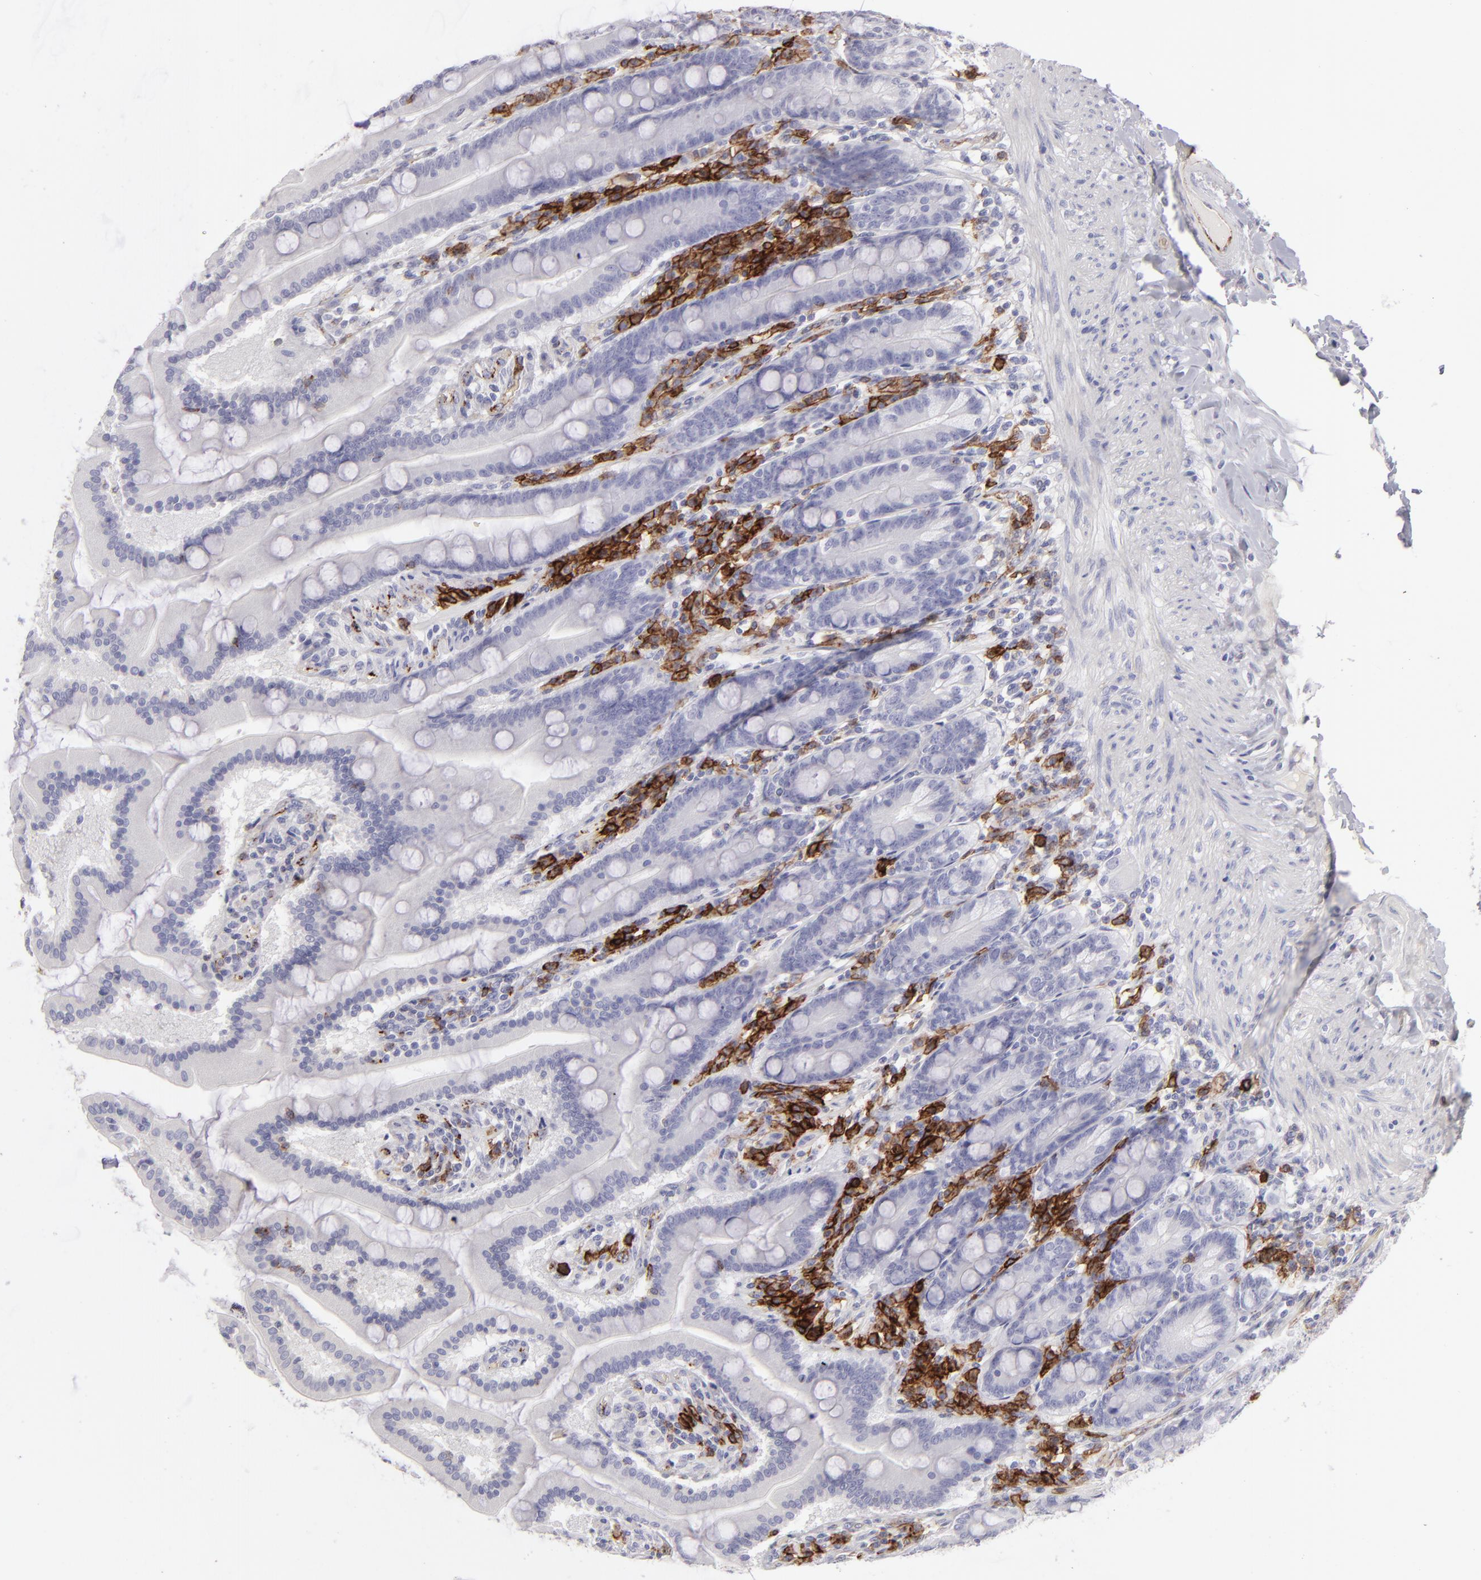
{"staining": {"intensity": "negative", "quantity": "none", "location": "none"}, "tissue": "duodenum", "cell_type": "Glandular cells", "image_type": "normal", "snomed": [{"axis": "morphology", "description": "Normal tissue, NOS"}, {"axis": "topography", "description": "Duodenum"}], "caption": "Immunohistochemistry (IHC) image of benign duodenum: human duodenum stained with DAB reveals no significant protein positivity in glandular cells.", "gene": "CD27", "patient": {"sex": "female", "age": 64}}